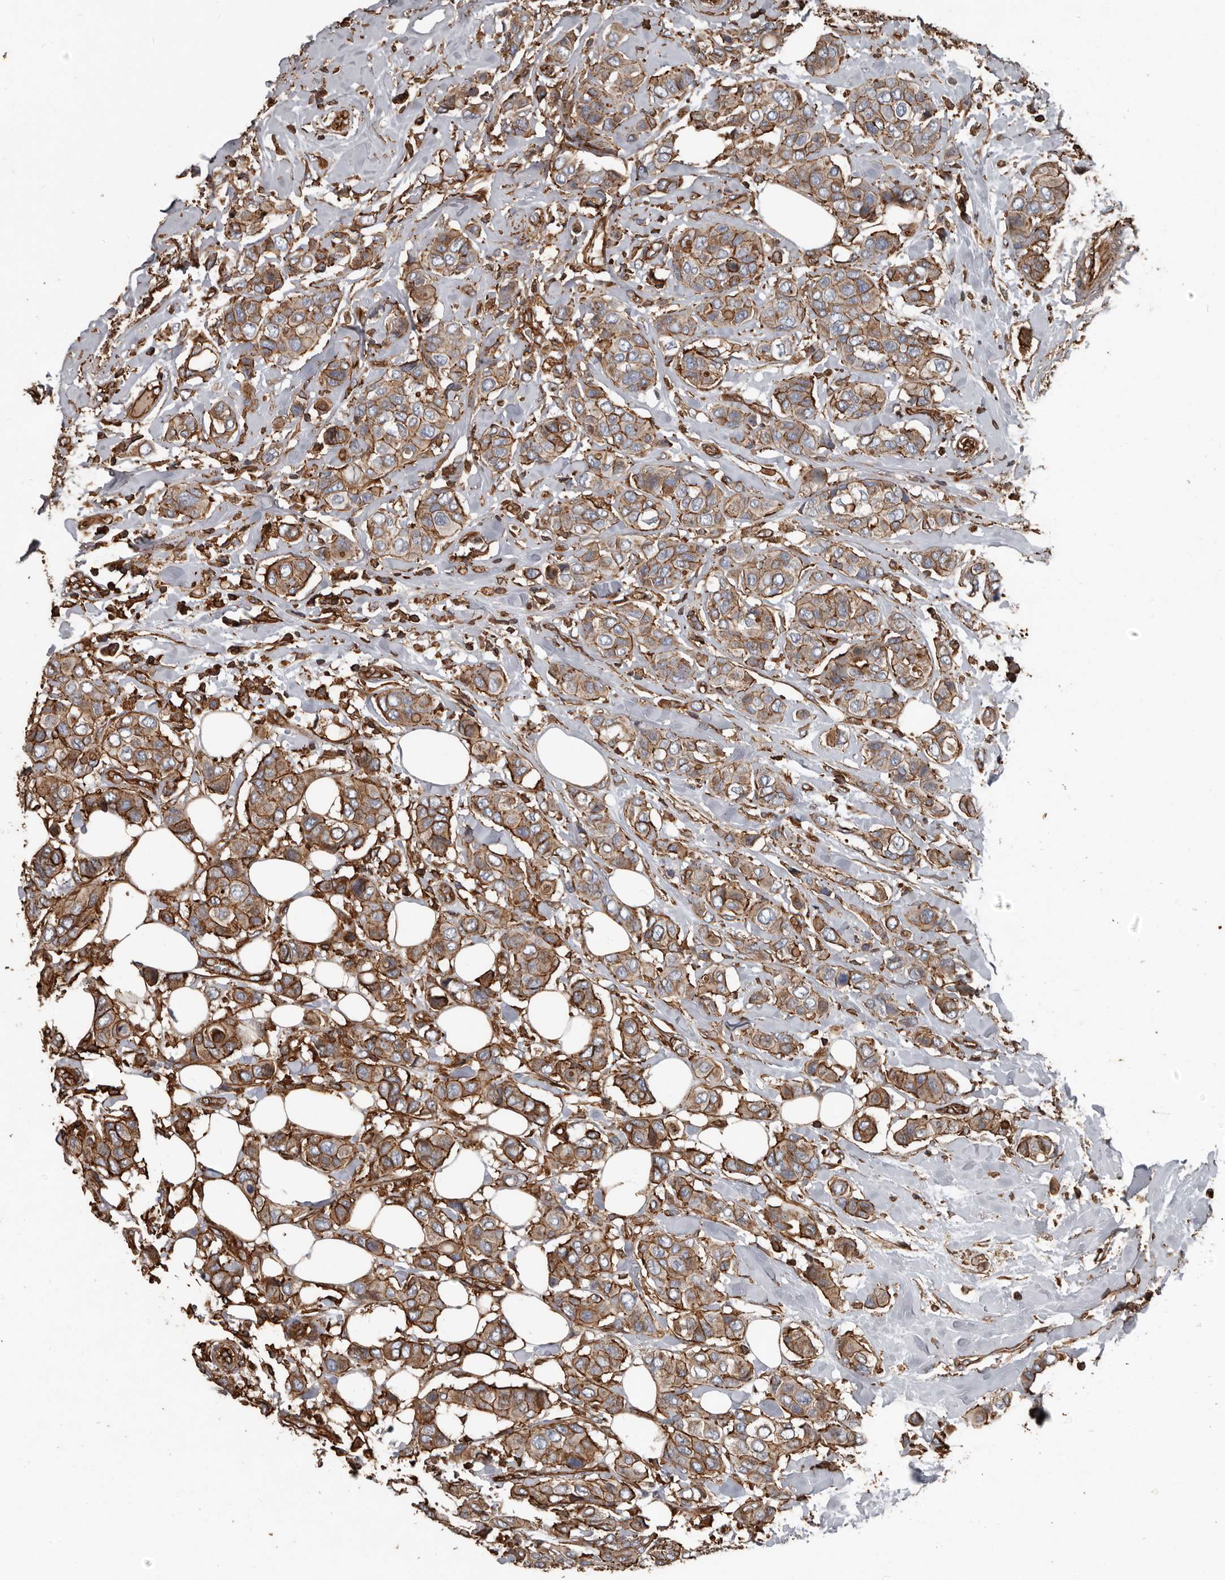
{"staining": {"intensity": "moderate", "quantity": ">75%", "location": "cytoplasmic/membranous"}, "tissue": "breast cancer", "cell_type": "Tumor cells", "image_type": "cancer", "snomed": [{"axis": "morphology", "description": "Lobular carcinoma"}, {"axis": "topography", "description": "Breast"}], "caption": "An immunohistochemistry (IHC) photomicrograph of neoplastic tissue is shown. Protein staining in brown shows moderate cytoplasmic/membranous positivity in breast cancer (lobular carcinoma) within tumor cells. (DAB (3,3'-diaminobenzidine) IHC with brightfield microscopy, high magnification).", "gene": "DENND6B", "patient": {"sex": "female", "age": 51}}